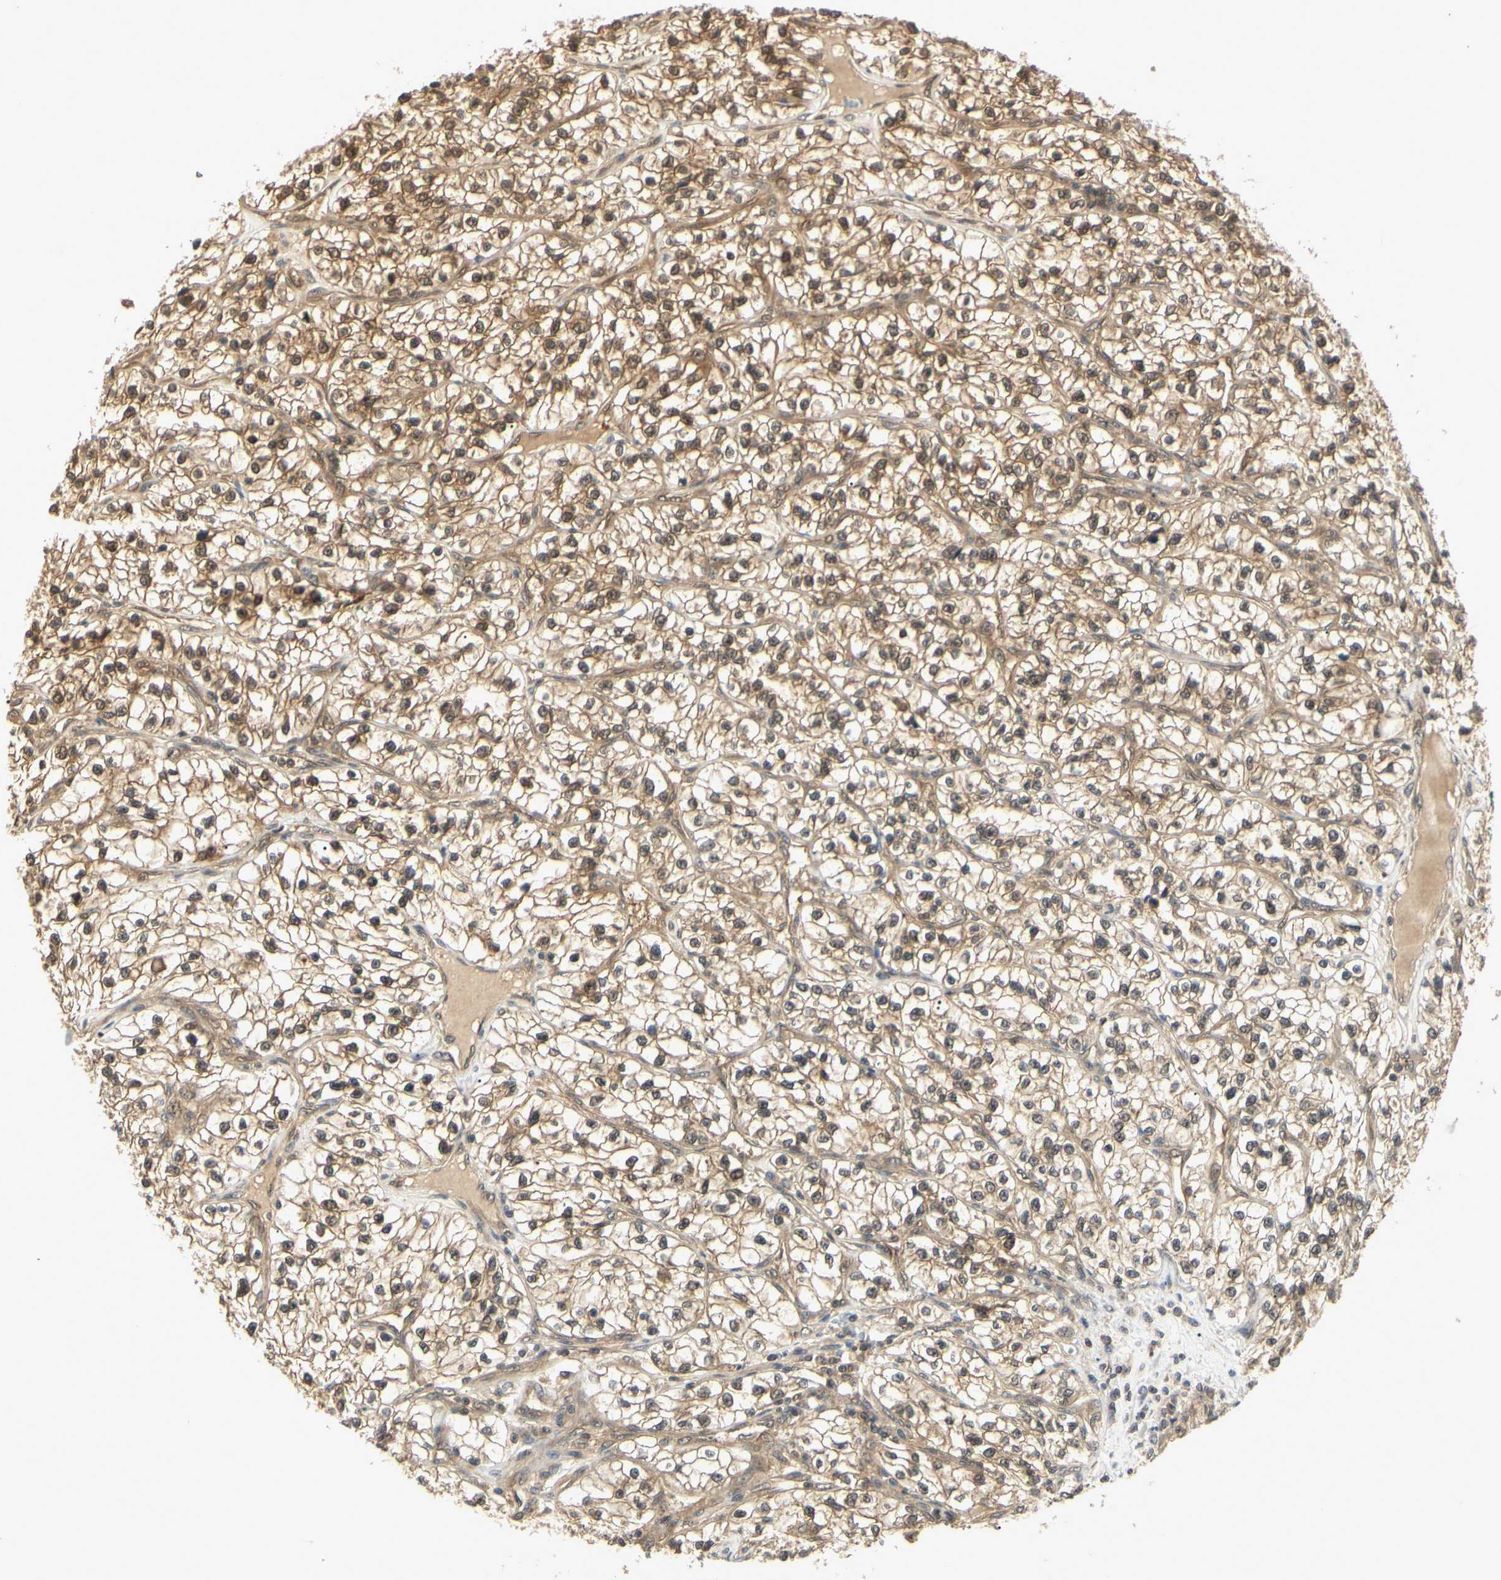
{"staining": {"intensity": "moderate", "quantity": "25%-75%", "location": "cytoplasmic/membranous,nuclear"}, "tissue": "renal cancer", "cell_type": "Tumor cells", "image_type": "cancer", "snomed": [{"axis": "morphology", "description": "Adenocarcinoma, NOS"}, {"axis": "topography", "description": "Kidney"}], "caption": "Human renal cancer stained with a protein marker displays moderate staining in tumor cells.", "gene": "UBE2Z", "patient": {"sex": "female", "age": 57}}